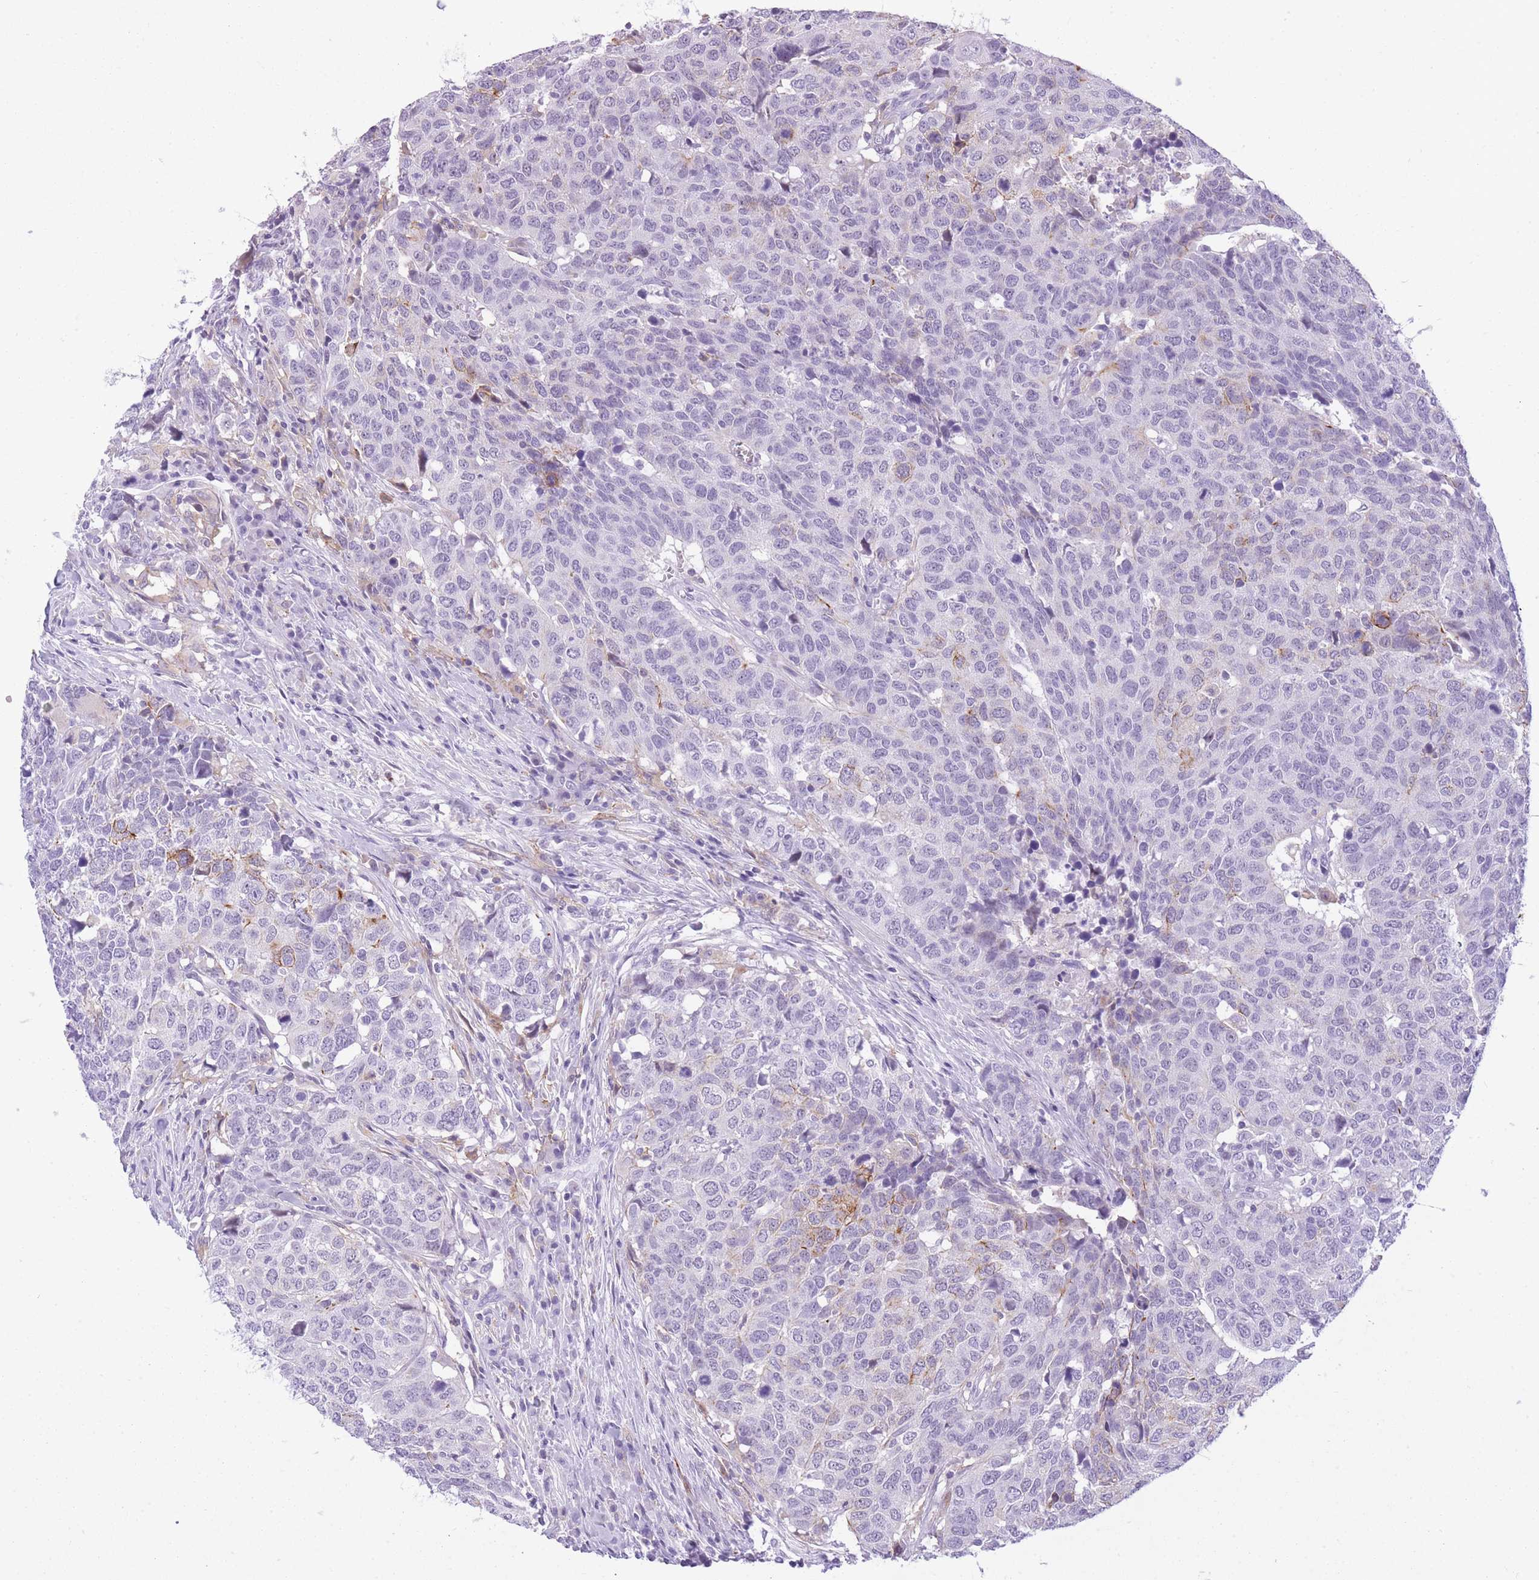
{"staining": {"intensity": "negative", "quantity": "none", "location": "none"}, "tissue": "head and neck cancer", "cell_type": "Tumor cells", "image_type": "cancer", "snomed": [{"axis": "morphology", "description": "Normal tissue, NOS"}, {"axis": "morphology", "description": "Squamous cell carcinoma, NOS"}, {"axis": "topography", "description": "Skeletal muscle"}, {"axis": "topography", "description": "Vascular tissue"}, {"axis": "topography", "description": "Peripheral nerve tissue"}, {"axis": "topography", "description": "Head-Neck"}], "caption": "There is no significant staining in tumor cells of head and neck squamous cell carcinoma.", "gene": "RADX", "patient": {"sex": "male", "age": 66}}